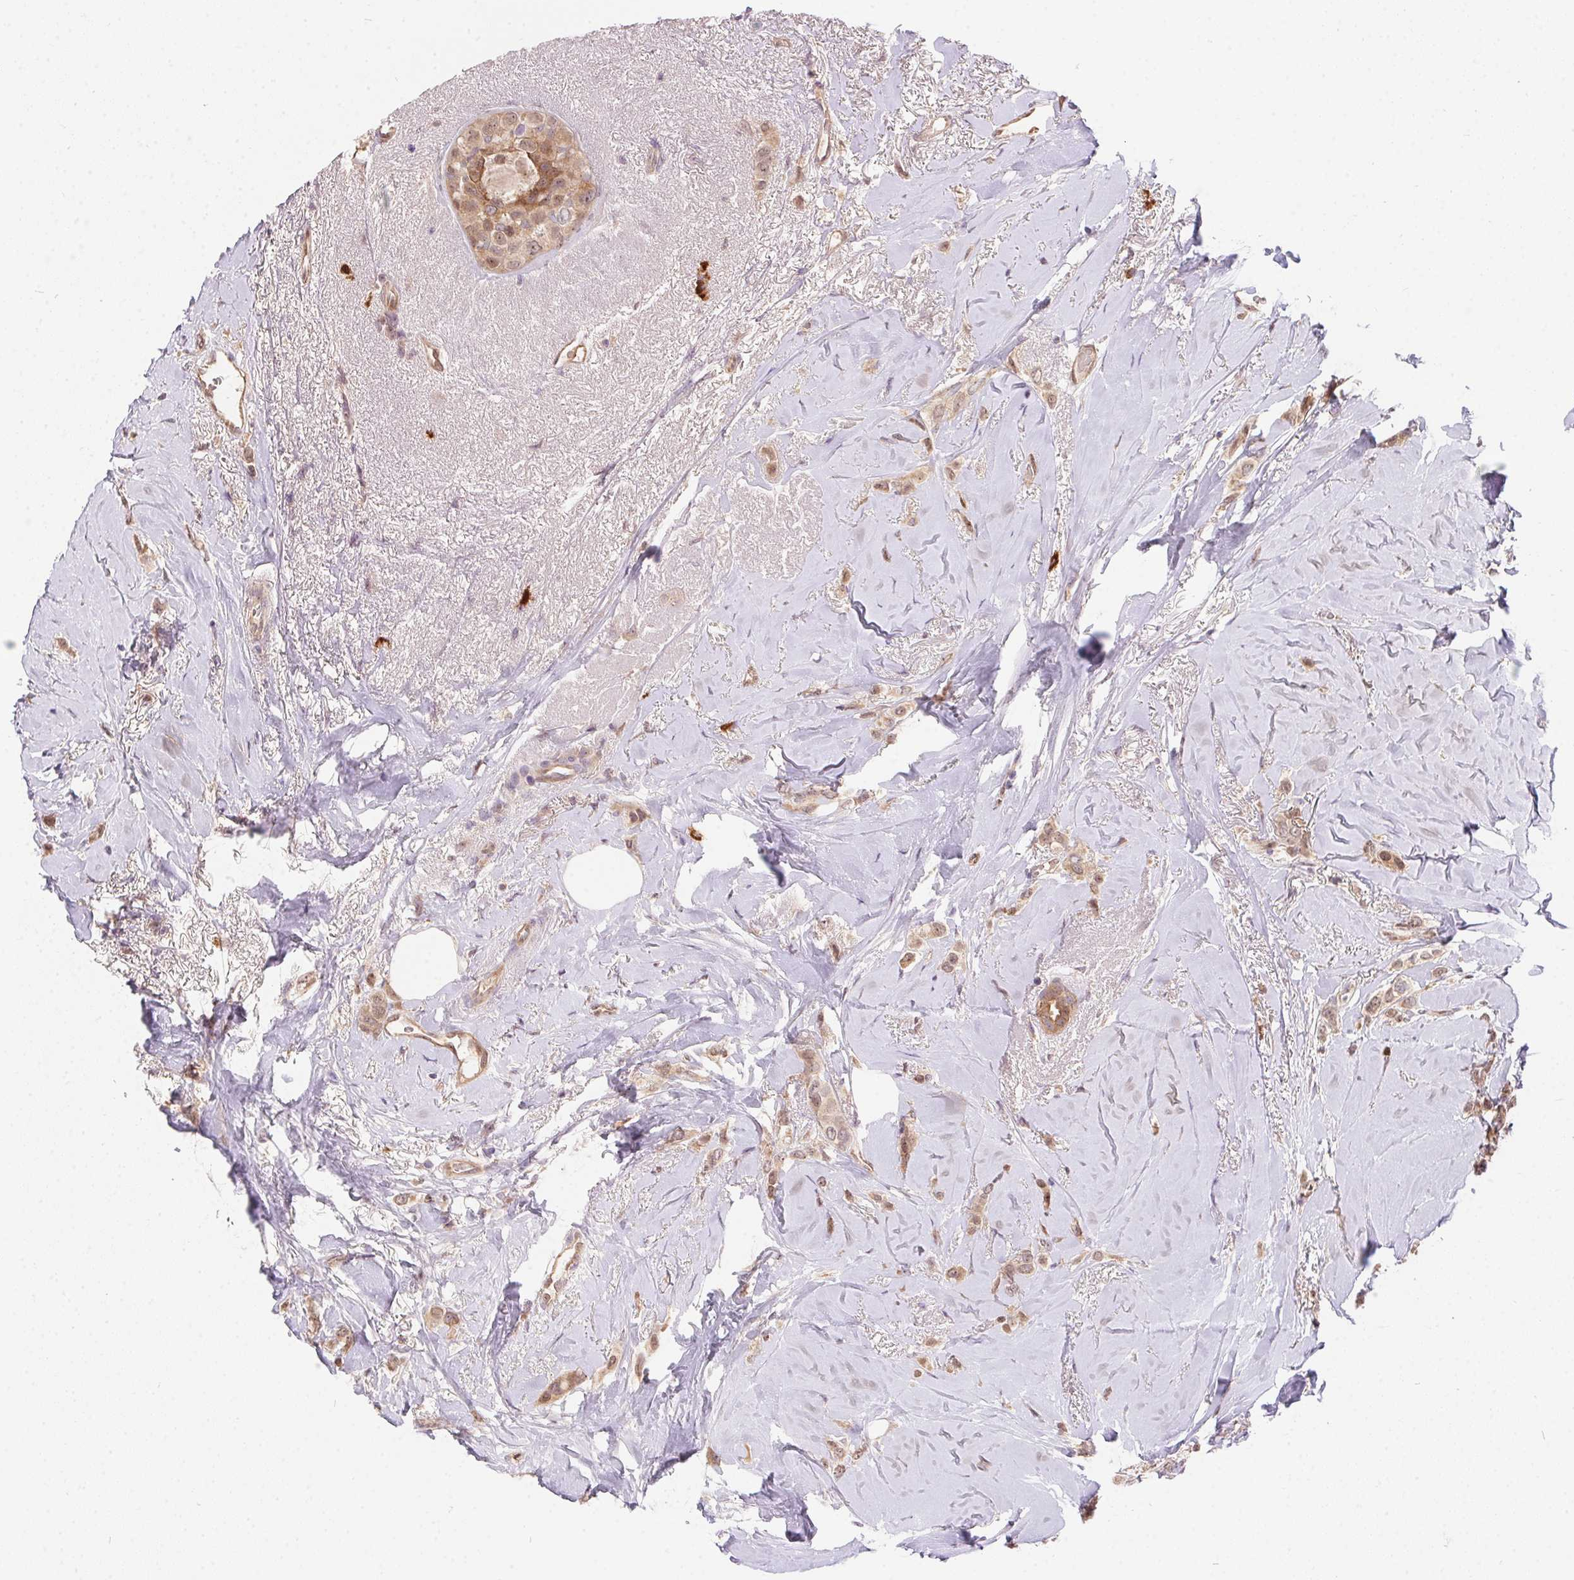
{"staining": {"intensity": "weak", "quantity": ">75%", "location": "cytoplasmic/membranous"}, "tissue": "breast cancer", "cell_type": "Tumor cells", "image_type": "cancer", "snomed": [{"axis": "morphology", "description": "Lobular carcinoma"}, {"axis": "topography", "description": "Breast"}], "caption": "Protein analysis of breast lobular carcinoma tissue exhibits weak cytoplasmic/membranous positivity in approximately >75% of tumor cells.", "gene": "NUDT16", "patient": {"sex": "female", "age": 66}}